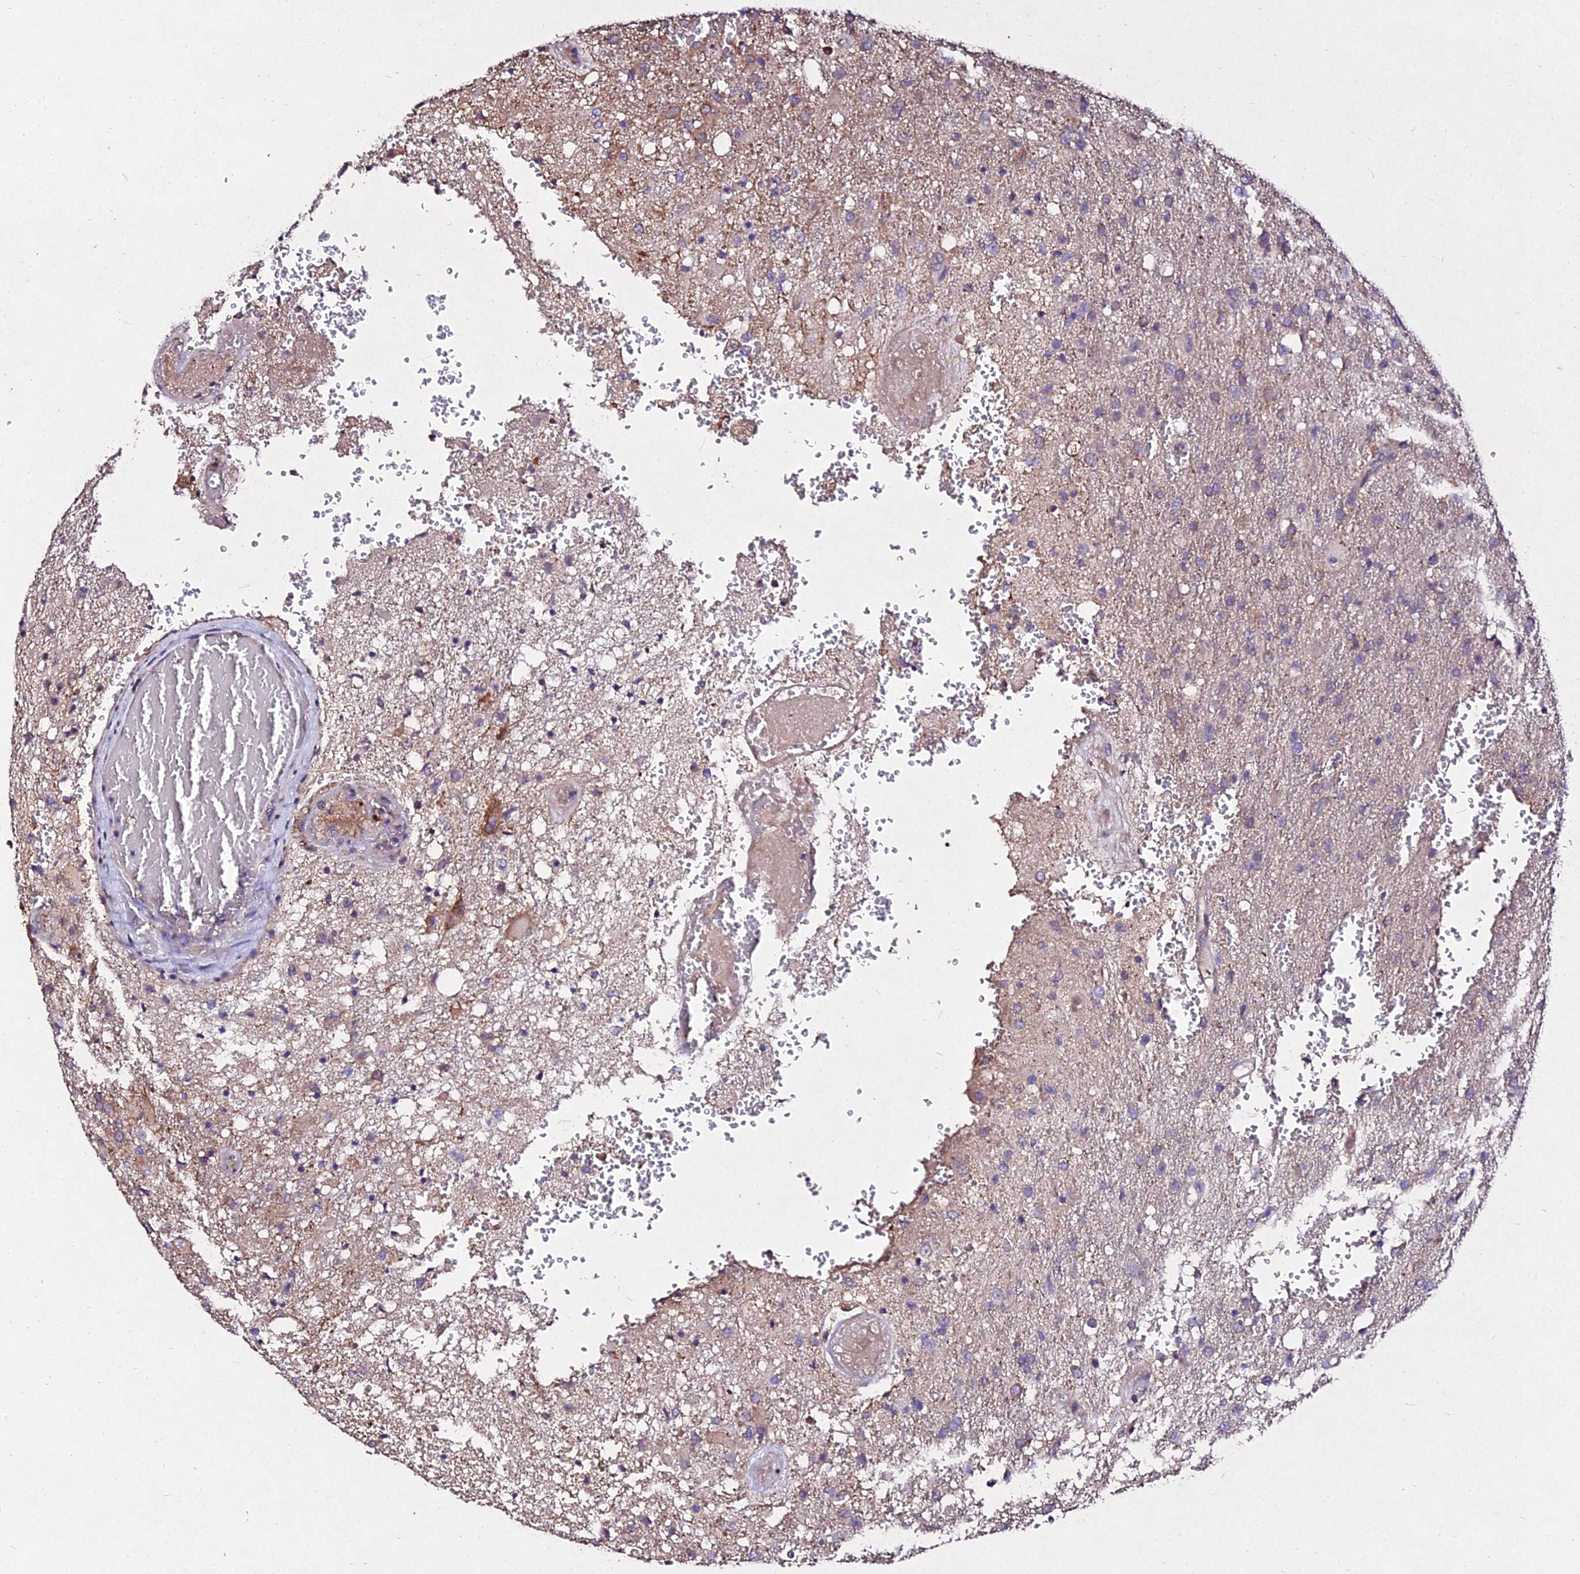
{"staining": {"intensity": "negative", "quantity": "none", "location": "none"}, "tissue": "glioma", "cell_type": "Tumor cells", "image_type": "cancer", "snomed": [{"axis": "morphology", "description": "Glioma, malignant, High grade"}, {"axis": "topography", "description": "Brain"}], "caption": "Immunohistochemistry (IHC) image of glioma stained for a protein (brown), which shows no positivity in tumor cells.", "gene": "AP3M2", "patient": {"sex": "female", "age": 74}}